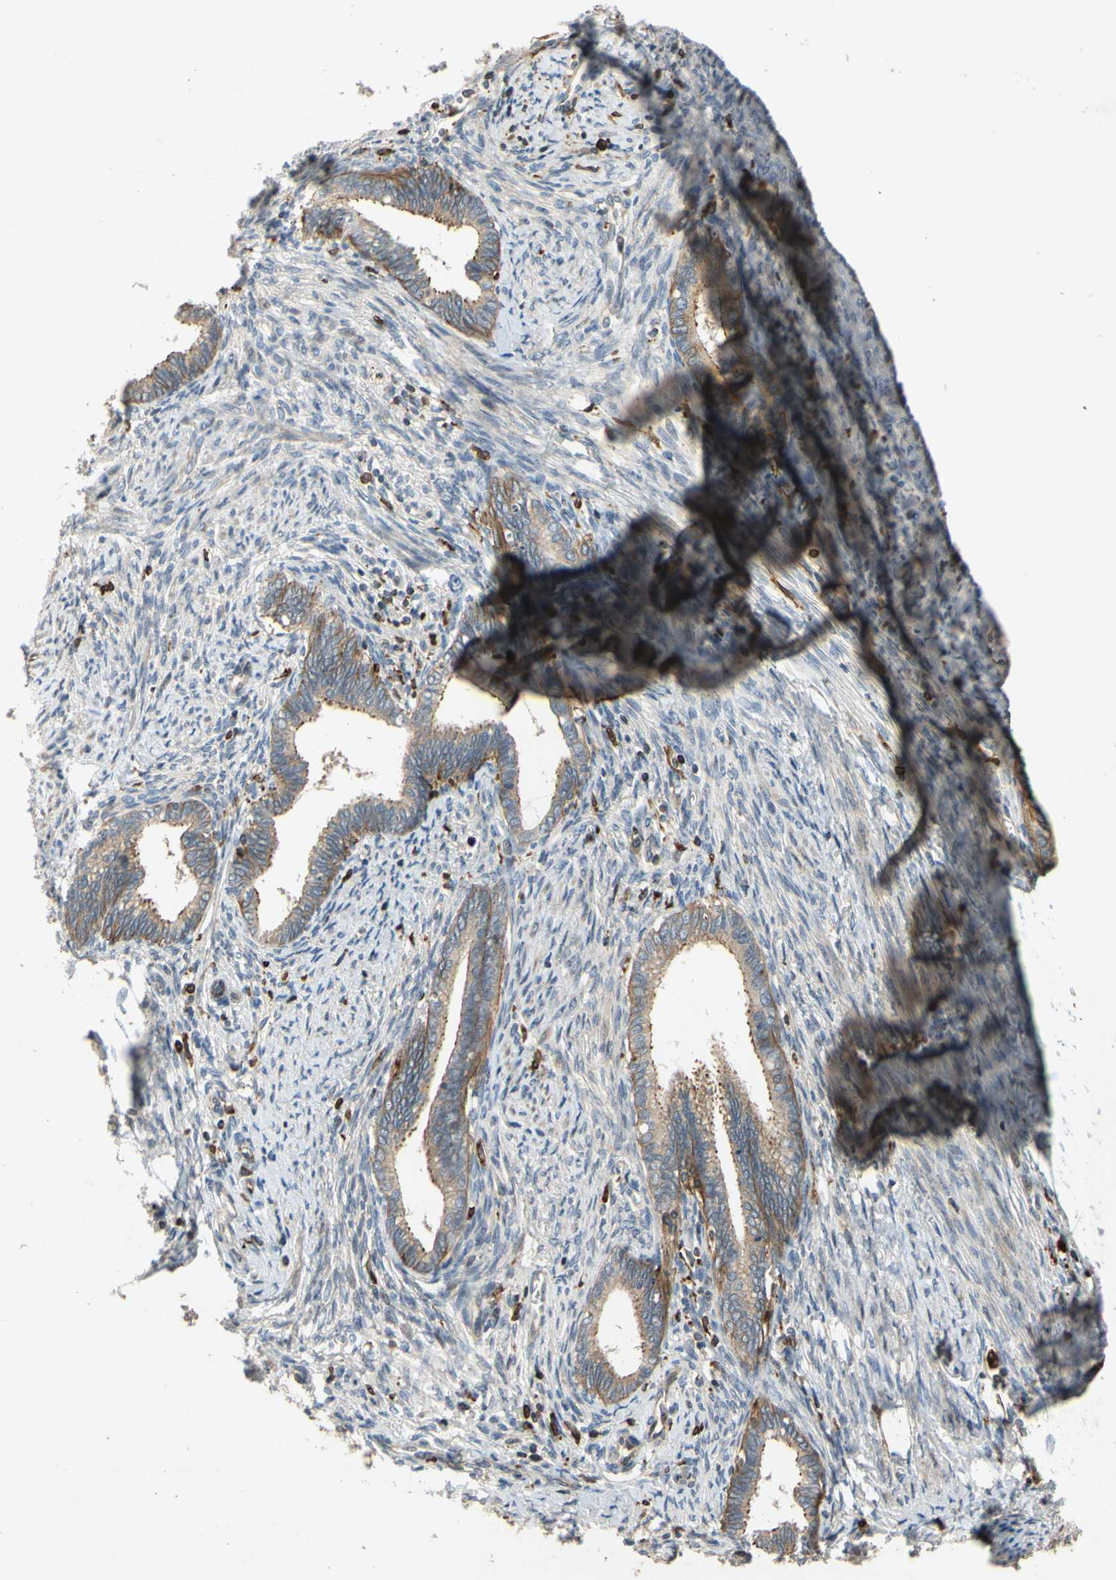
{"staining": {"intensity": "weak", "quantity": ">75%", "location": "cytoplasmic/membranous"}, "tissue": "cervical cancer", "cell_type": "Tumor cells", "image_type": "cancer", "snomed": [{"axis": "morphology", "description": "Adenocarcinoma, NOS"}, {"axis": "topography", "description": "Cervix"}], "caption": "Immunohistochemistry of human cervical adenocarcinoma reveals low levels of weak cytoplasmic/membranous expression in approximately >75% of tumor cells.", "gene": "PLXNA2", "patient": {"sex": "female", "age": 44}}